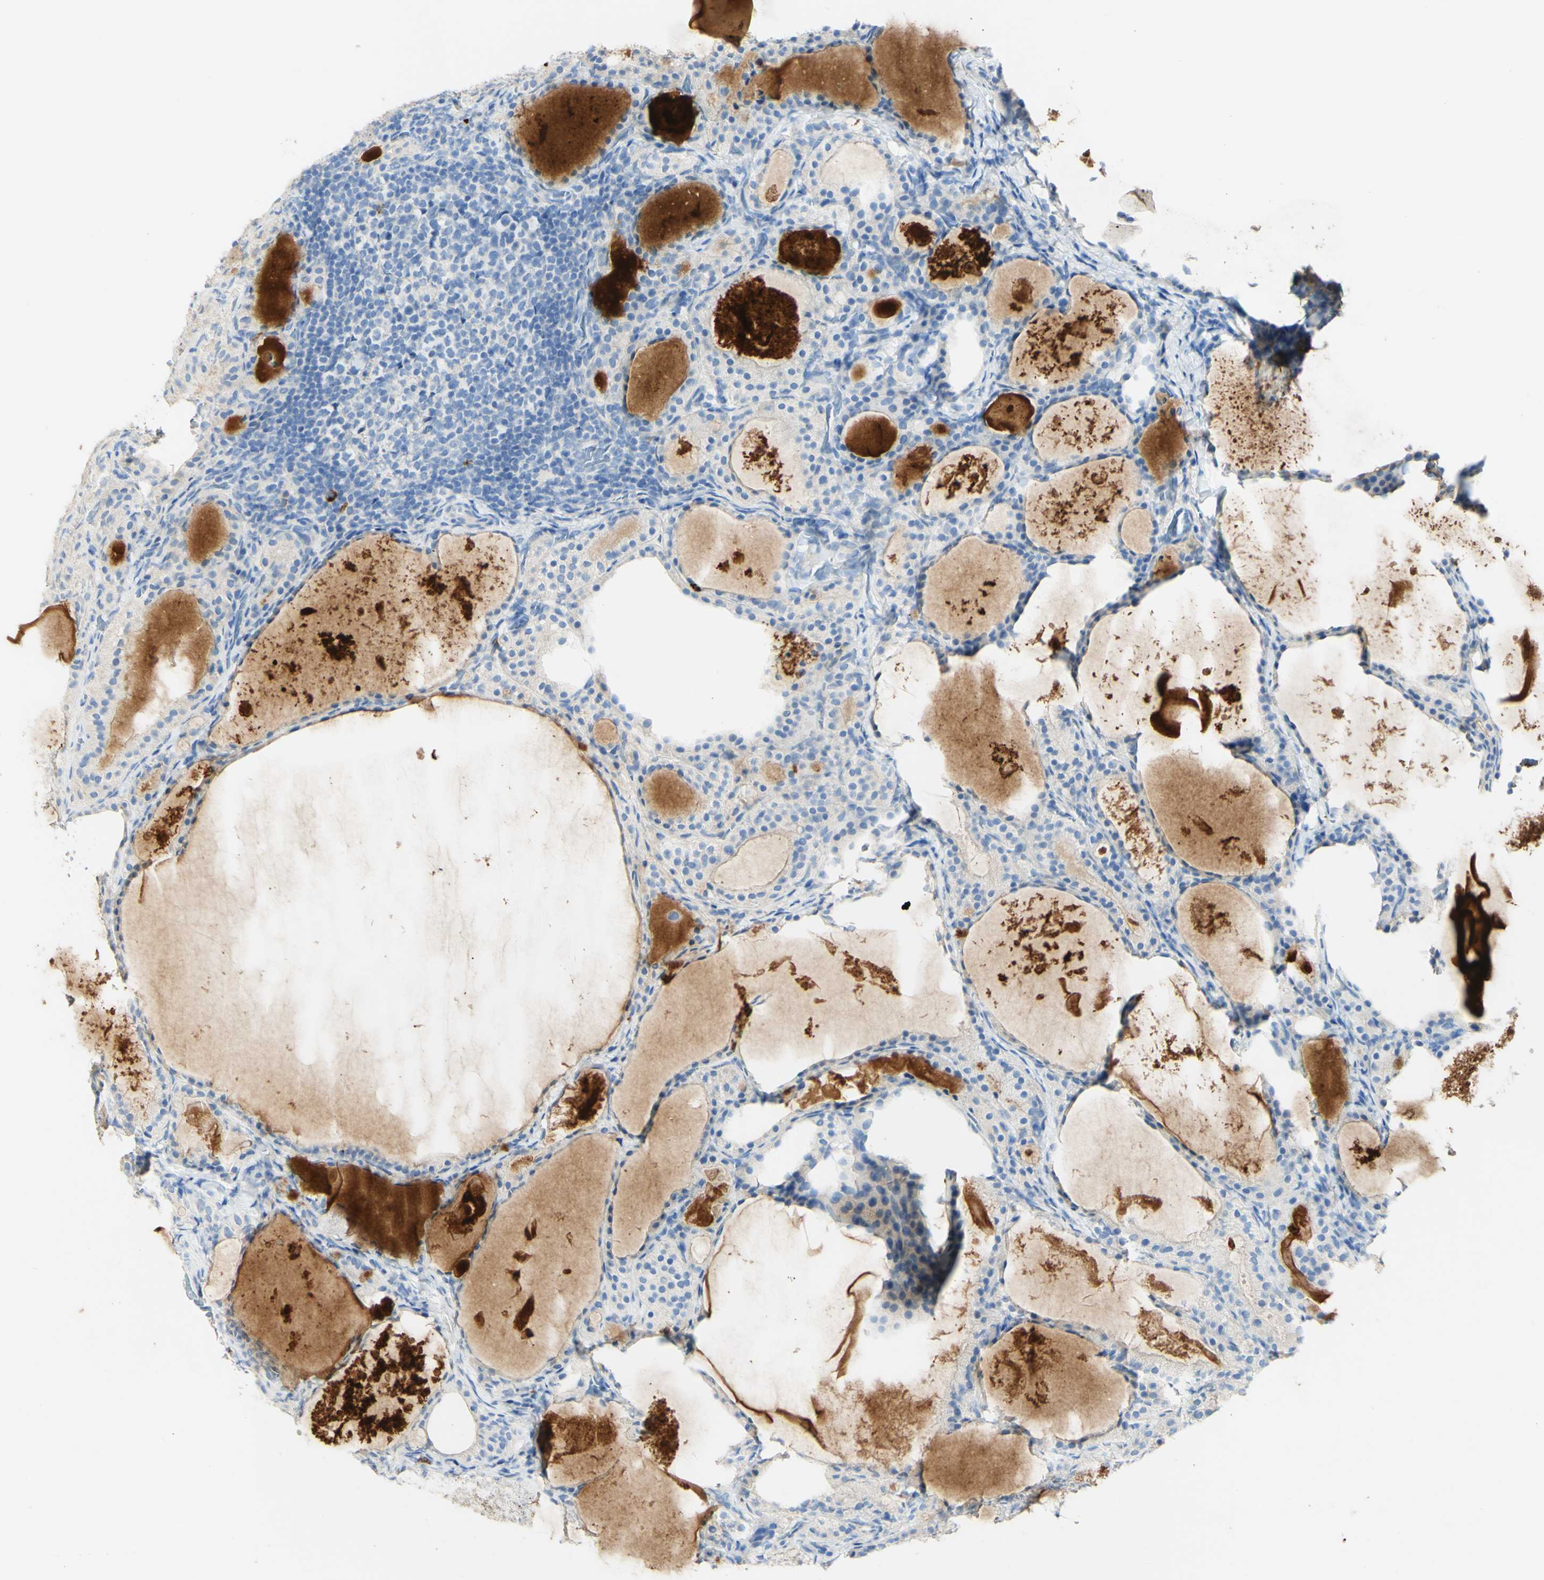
{"staining": {"intensity": "negative", "quantity": "none", "location": "none"}, "tissue": "thyroid cancer", "cell_type": "Tumor cells", "image_type": "cancer", "snomed": [{"axis": "morphology", "description": "Papillary adenocarcinoma, NOS"}, {"axis": "topography", "description": "Thyroid gland"}], "caption": "The image demonstrates no staining of tumor cells in thyroid cancer (papillary adenocarcinoma).", "gene": "PIGR", "patient": {"sex": "female", "age": 42}}